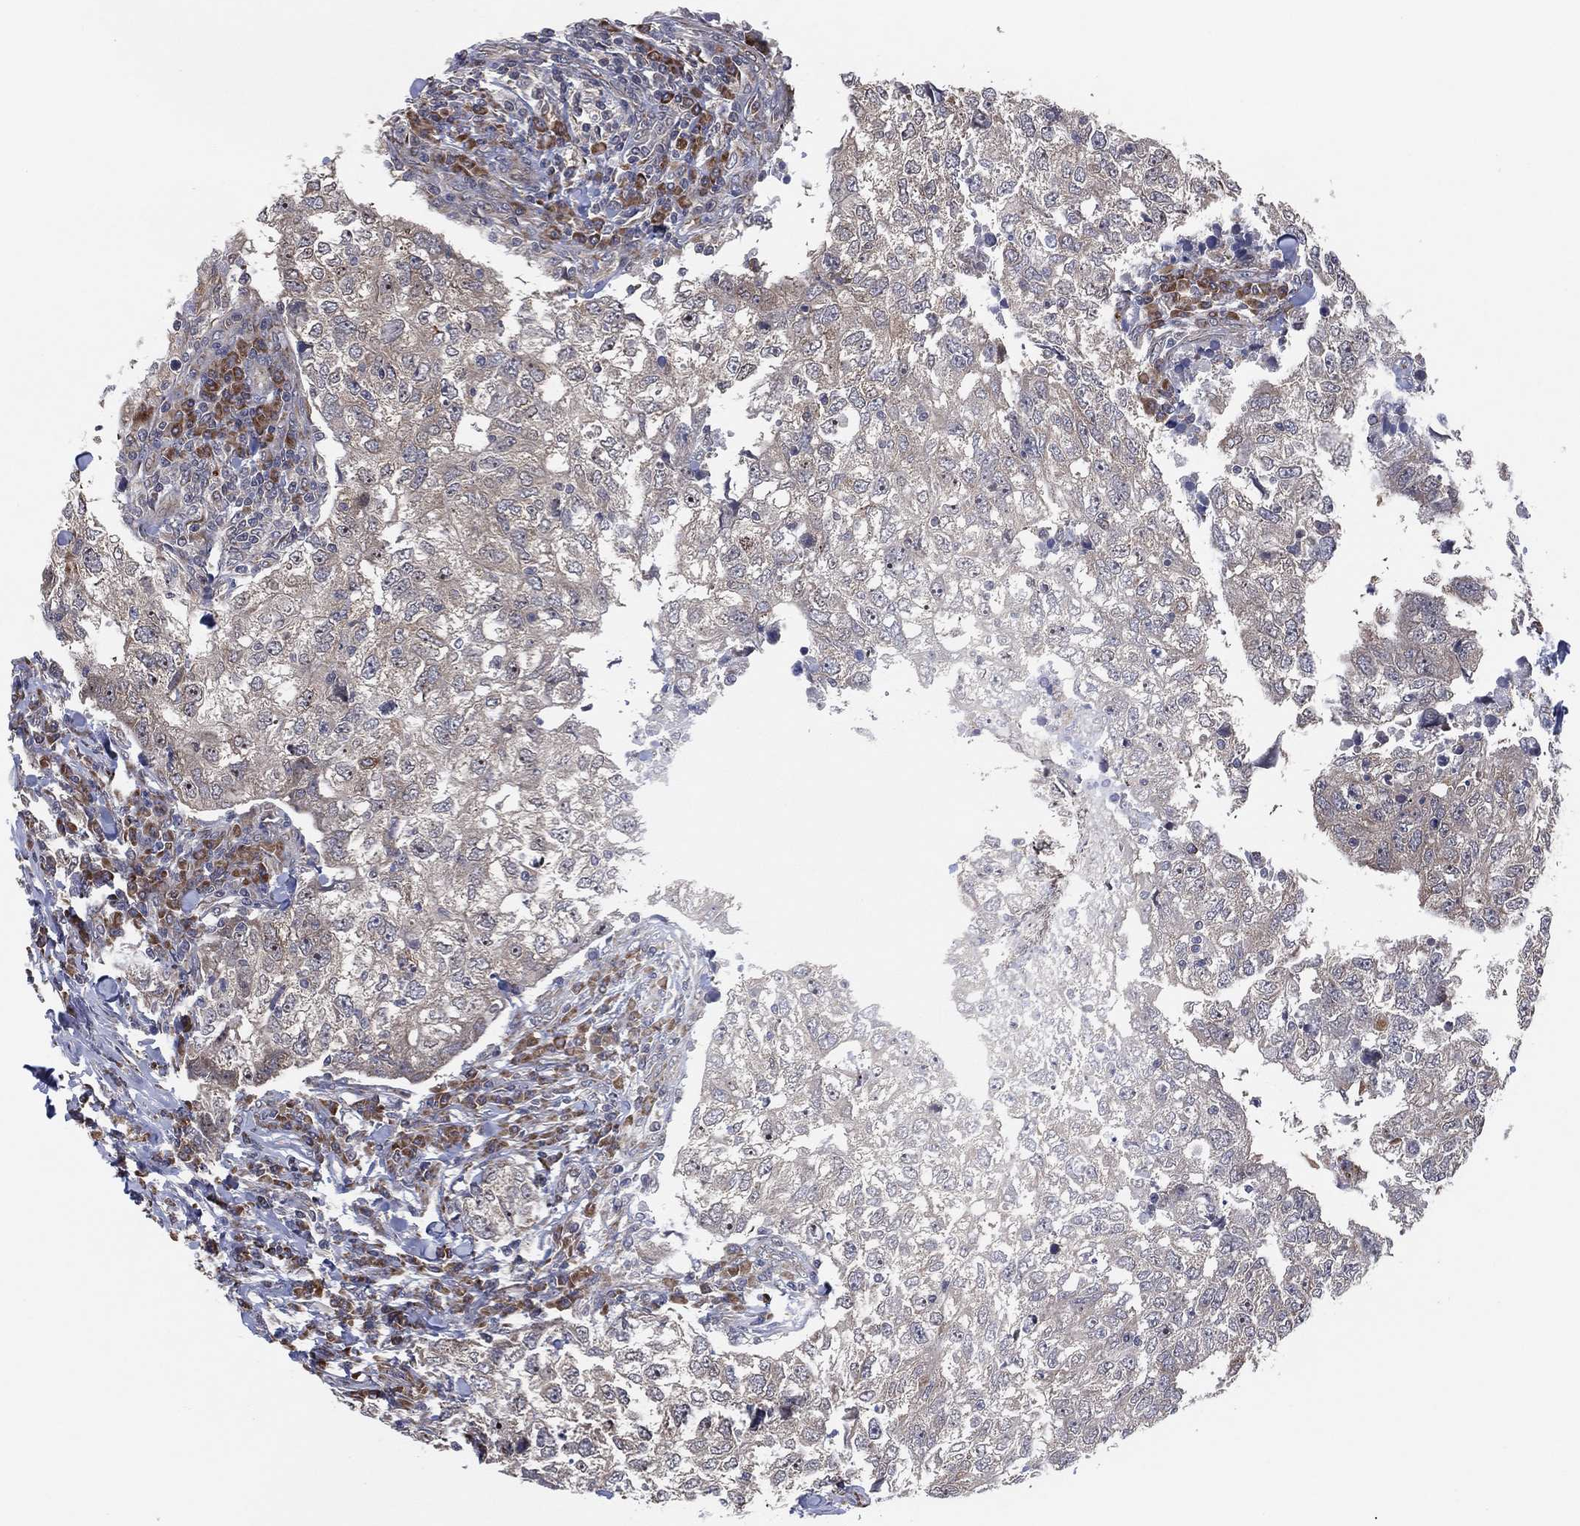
{"staining": {"intensity": "negative", "quantity": "none", "location": "none"}, "tissue": "breast cancer", "cell_type": "Tumor cells", "image_type": "cancer", "snomed": [{"axis": "morphology", "description": "Duct carcinoma"}, {"axis": "topography", "description": "Breast"}], "caption": "Breast cancer was stained to show a protein in brown. There is no significant expression in tumor cells. The staining is performed using DAB (3,3'-diaminobenzidine) brown chromogen with nuclei counter-stained in using hematoxylin.", "gene": "FAM104A", "patient": {"sex": "female", "age": 30}}